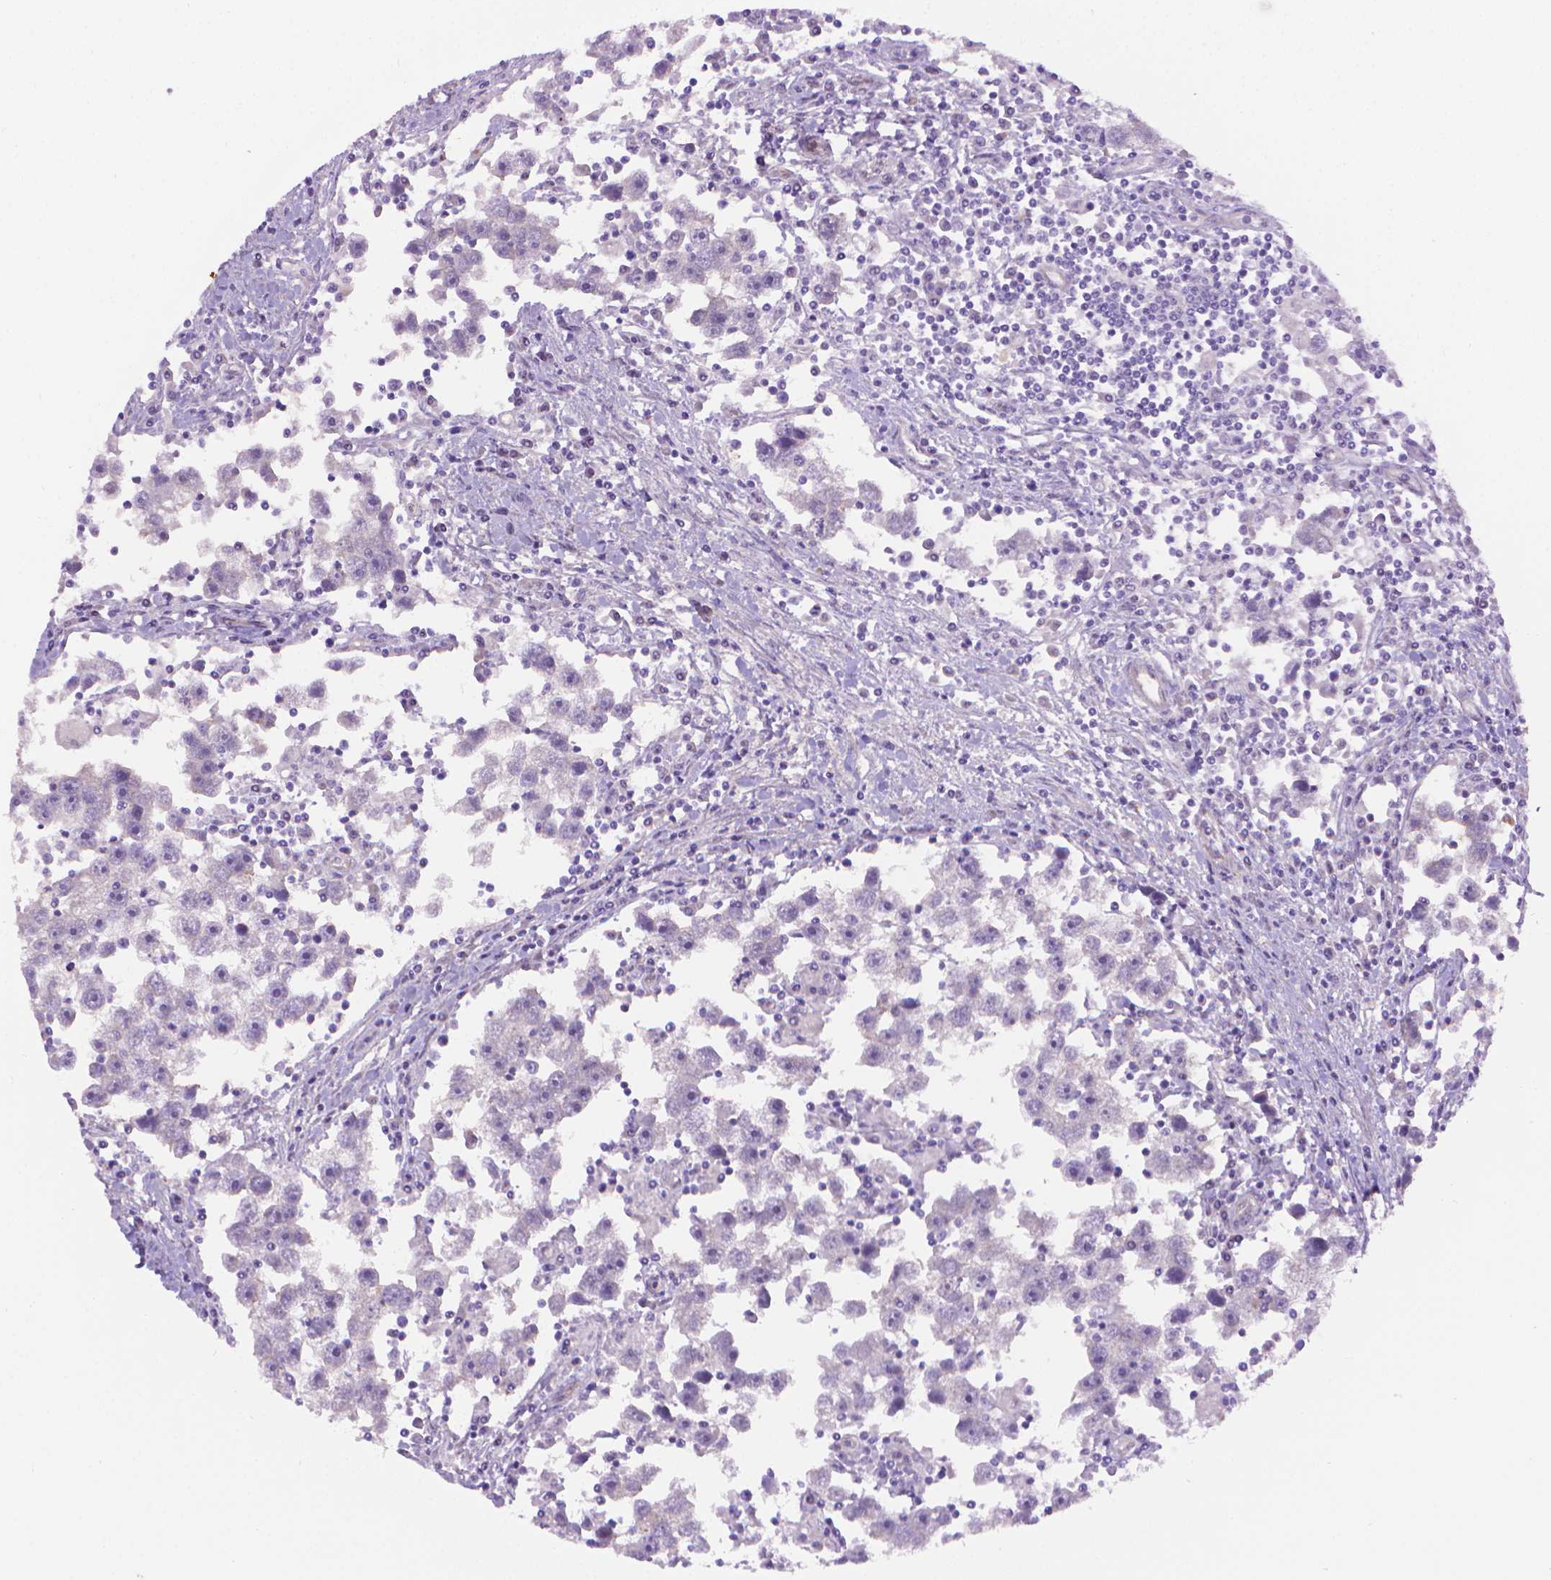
{"staining": {"intensity": "negative", "quantity": "none", "location": "none"}, "tissue": "testis cancer", "cell_type": "Tumor cells", "image_type": "cancer", "snomed": [{"axis": "morphology", "description": "Seminoma, NOS"}, {"axis": "topography", "description": "Testis"}], "caption": "Immunohistochemistry image of neoplastic tissue: human testis seminoma stained with DAB displays no significant protein positivity in tumor cells.", "gene": "CLIC4", "patient": {"sex": "male", "age": 30}}